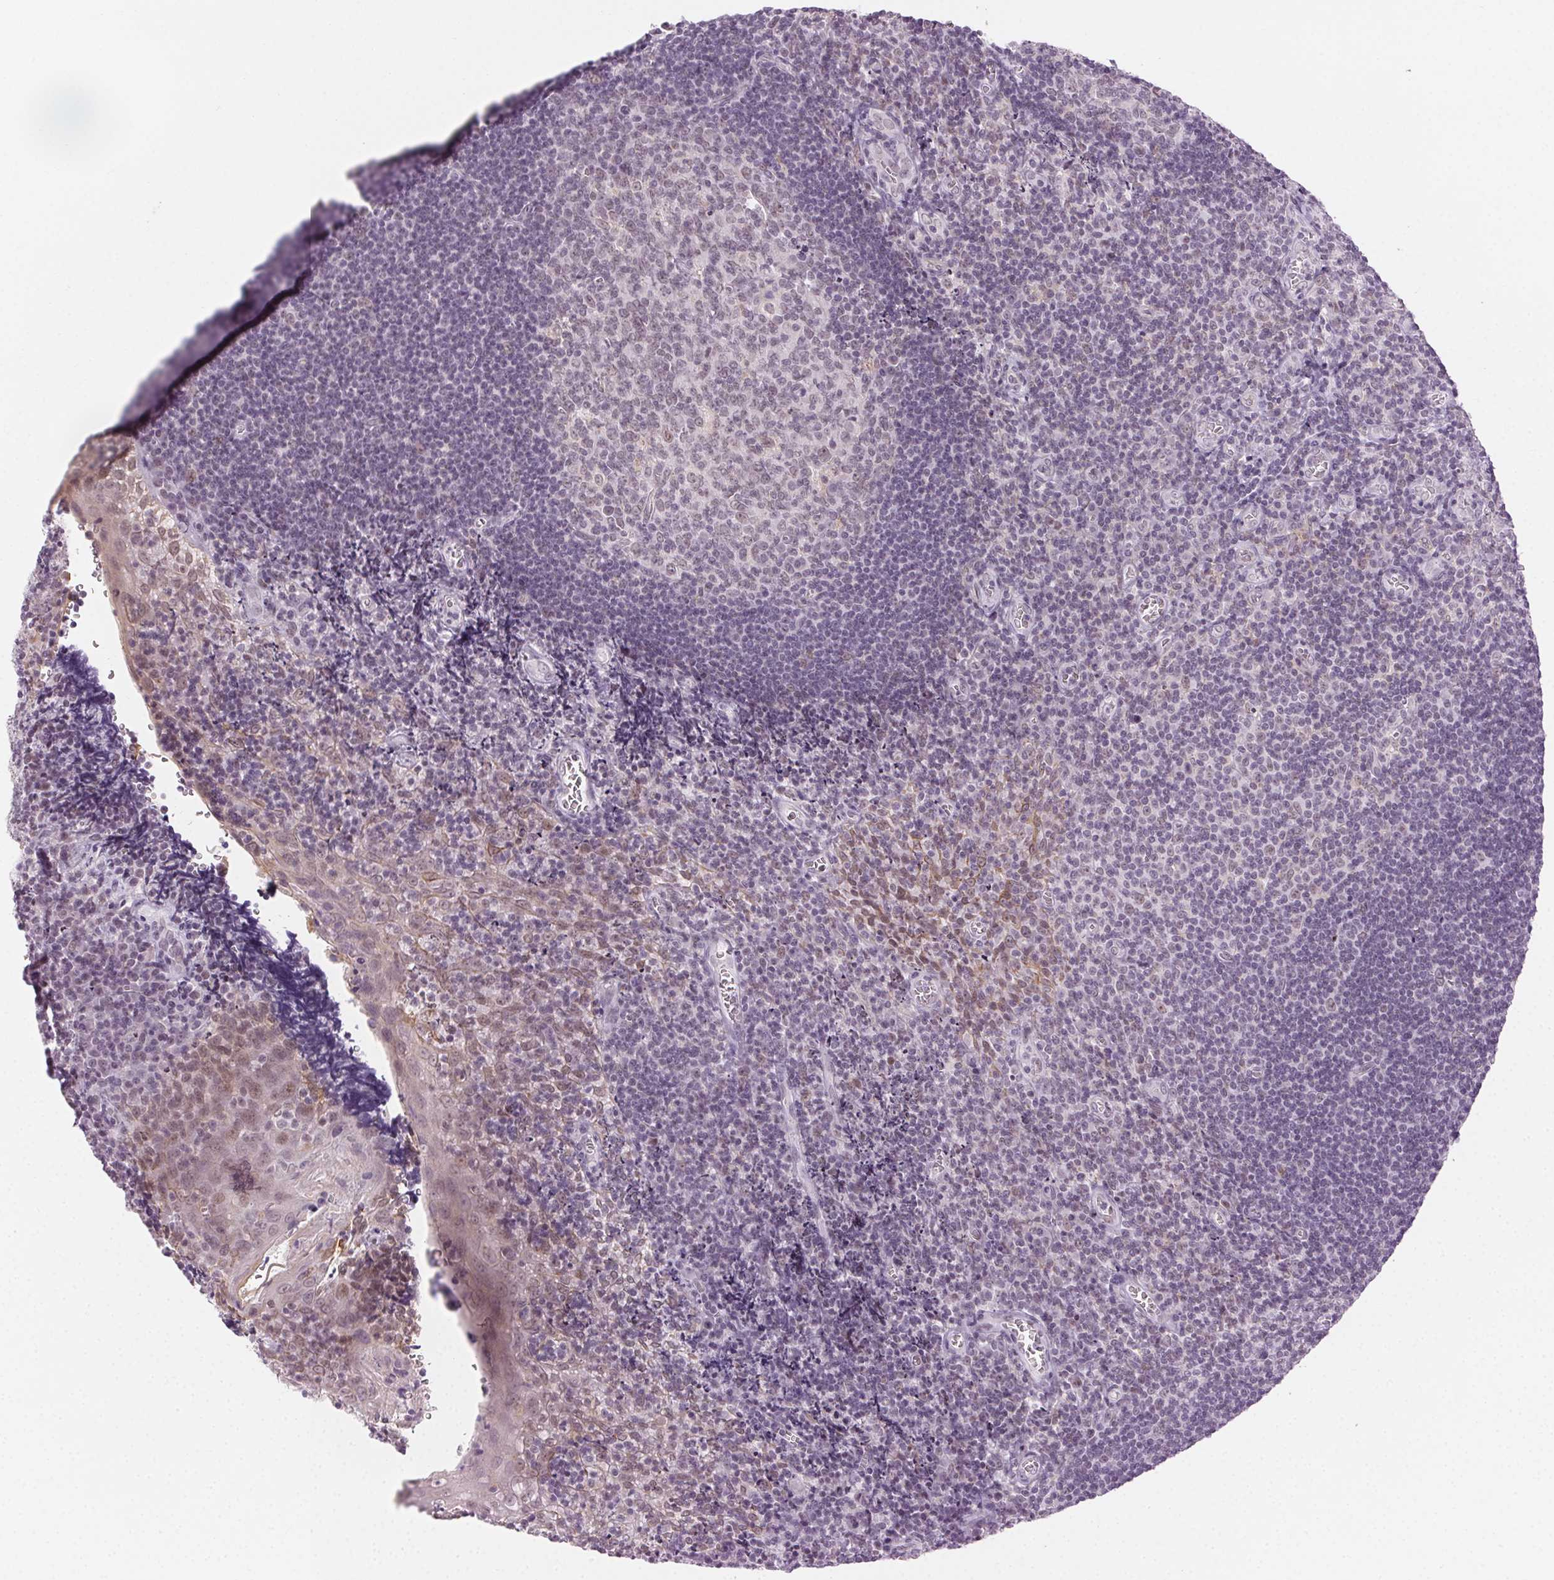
{"staining": {"intensity": "negative", "quantity": "none", "location": "none"}, "tissue": "tonsil", "cell_type": "Germinal center cells", "image_type": "normal", "snomed": [{"axis": "morphology", "description": "Normal tissue, NOS"}, {"axis": "morphology", "description": "Inflammation, NOS"}, {"axis": "topography", "description": "Tonsil"}], "caption": "Immunohistochemistry (IHC) histopathology image of unremarkable tonsil stained for a protein (brown), which shows no positivity in germinal center cells.", "gene": "AIF1L", "patient": {"sex": "female", "age": 31}}